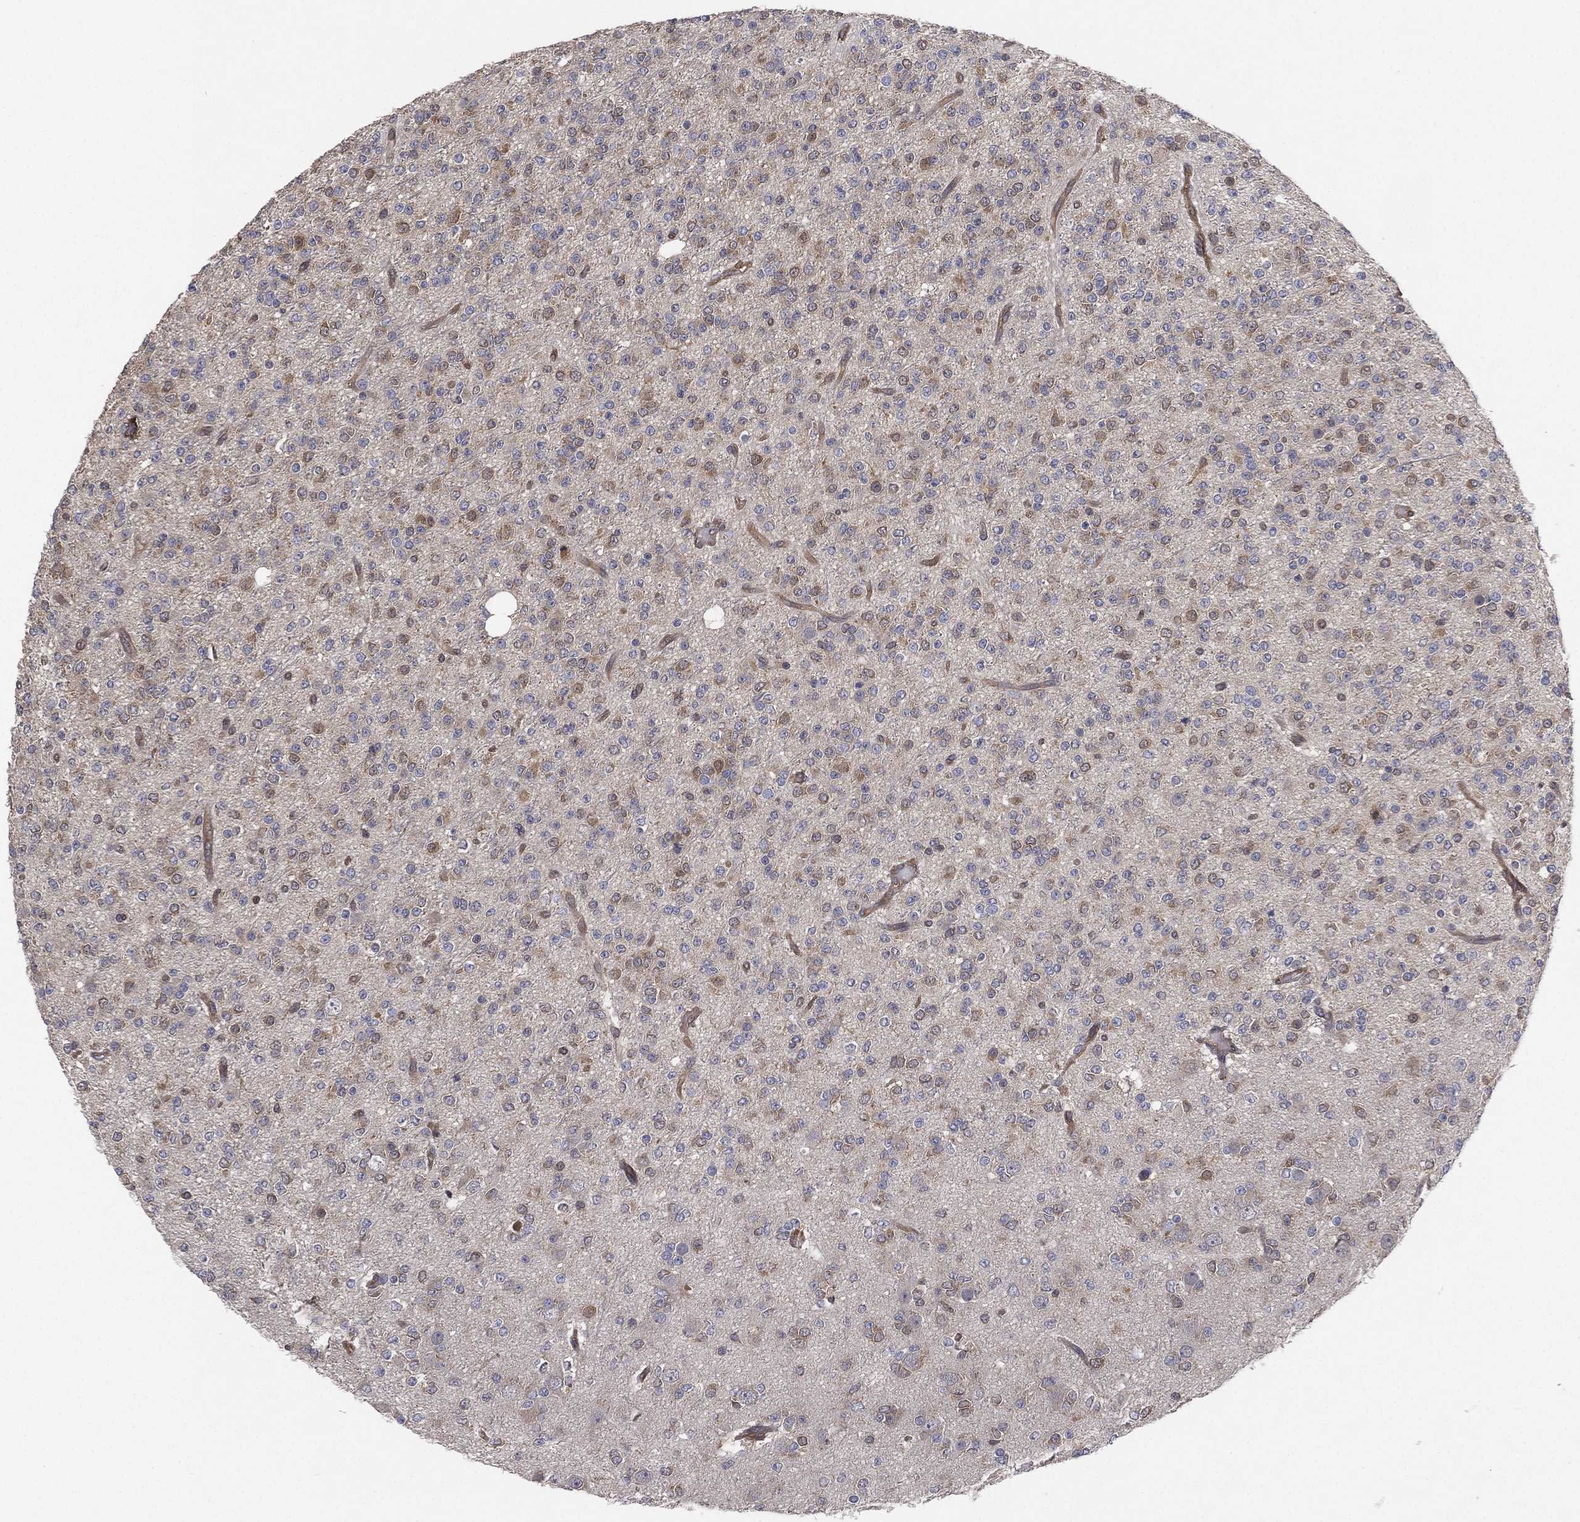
{"staining": {"intensity": "weak", "quantity": "<25%", "location": "cytoplasmic/membranous"}, "tissue": "glioma", "cell_type": "Tumor cells", "image_type": "cancer", "snomed": [{"axis": "morphology", "description": "Glioma, malignant, Low grade"}, {"axis": "topography", "description": "Brain"}], "caption": "A photomicrograph of human glioma is negative for staining in tumor cells.", "gene": "PSMG4", "patient": {"sex": "male", "age": 27}}